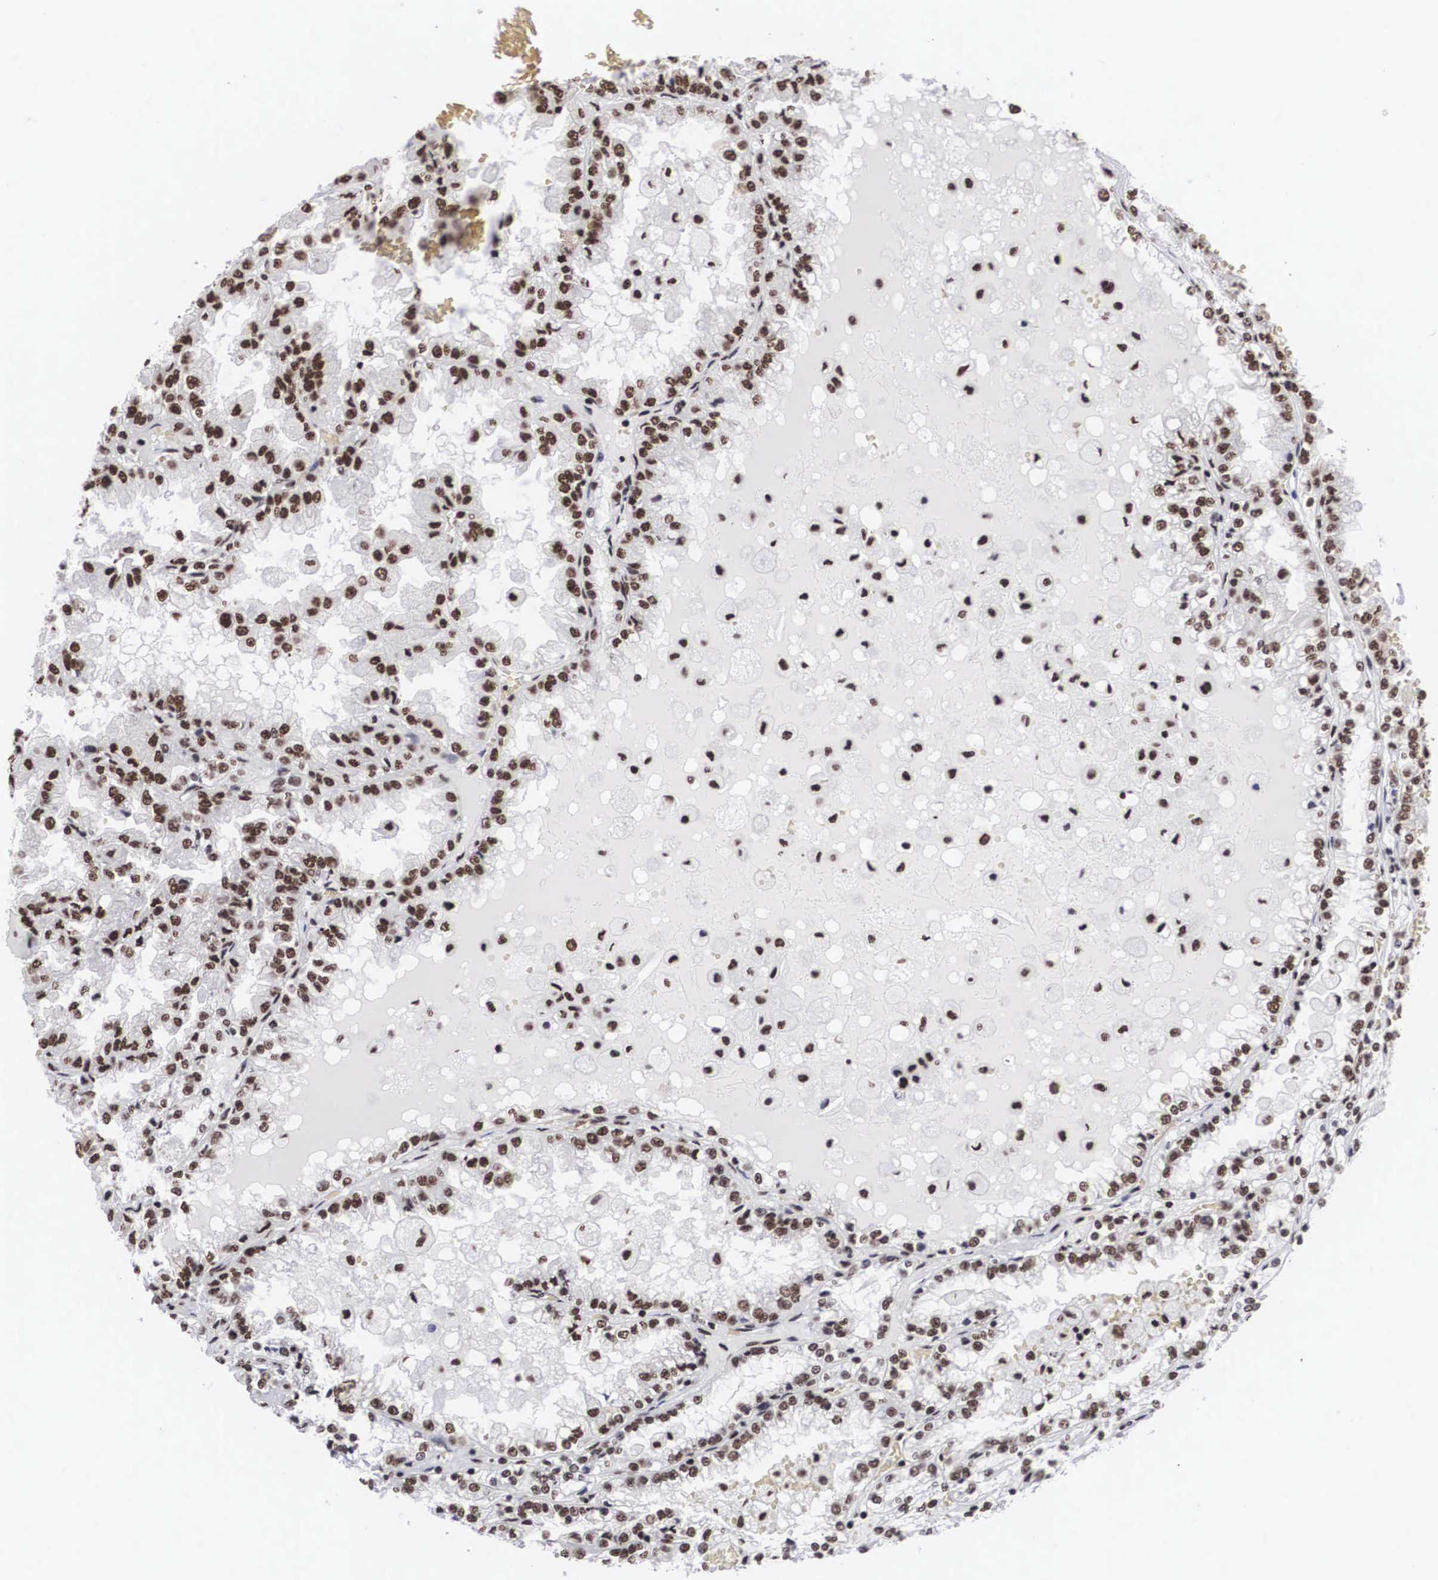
{"staining": {"intensity": "moderate", "quantity": ">75%", "location": "nuclear"}, "tissue": "renal cancer", "cell_type": "Tumor cells", "image_type": "cancer", "snomed": [{"axis": "morphology", "description": "Adenocarcinoma, NOS"}, {"axis": "topography", "description": "Kidney"}], "caption": "An image of human renal adenocarcinoma stained for a protein reveals moderate nuclear brown staining in tumor cells.", "gene": "ACIN1", "patient": {"sex": "female", "age": 56}}